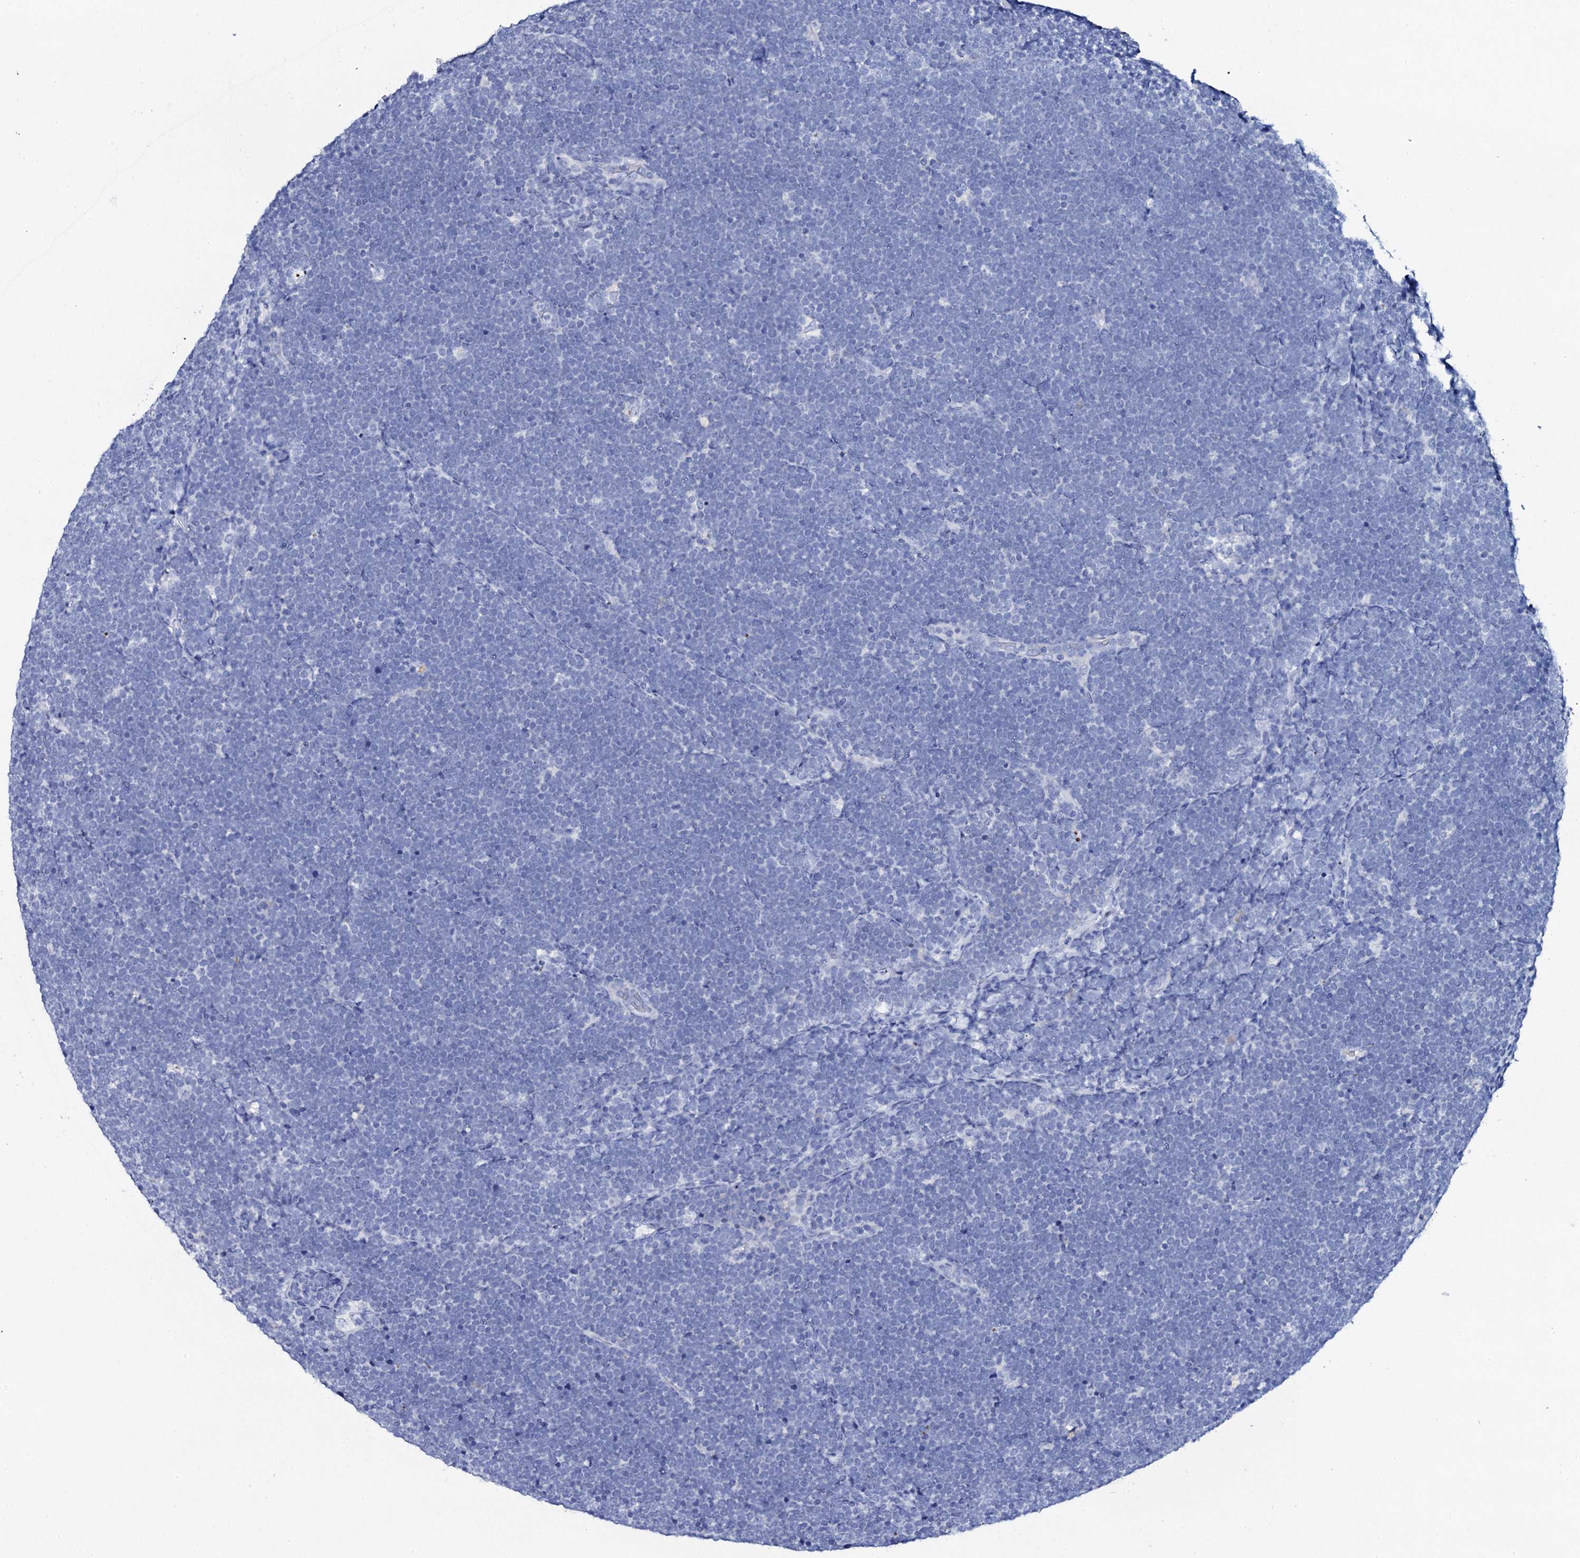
{"staining": {"intensity": "negative", "quantity": "none", "location": "none"}, "tissue": "lymphoma", "cell_type": "Tumor cells", "image_type": "cancer", "snomed": [{"axis": "morphology", "description": "Malignant lymphoma, non-Hodgkin's type, High grade"}, {"axis": "topography", "description": "Lymph node"}], "caption": "This is a histopathology image of IHC staining of lymphoma, which shows no staining in tumor cells.", "gene": "FBXL16", "patient": {"sex": "male", "age": 13}}